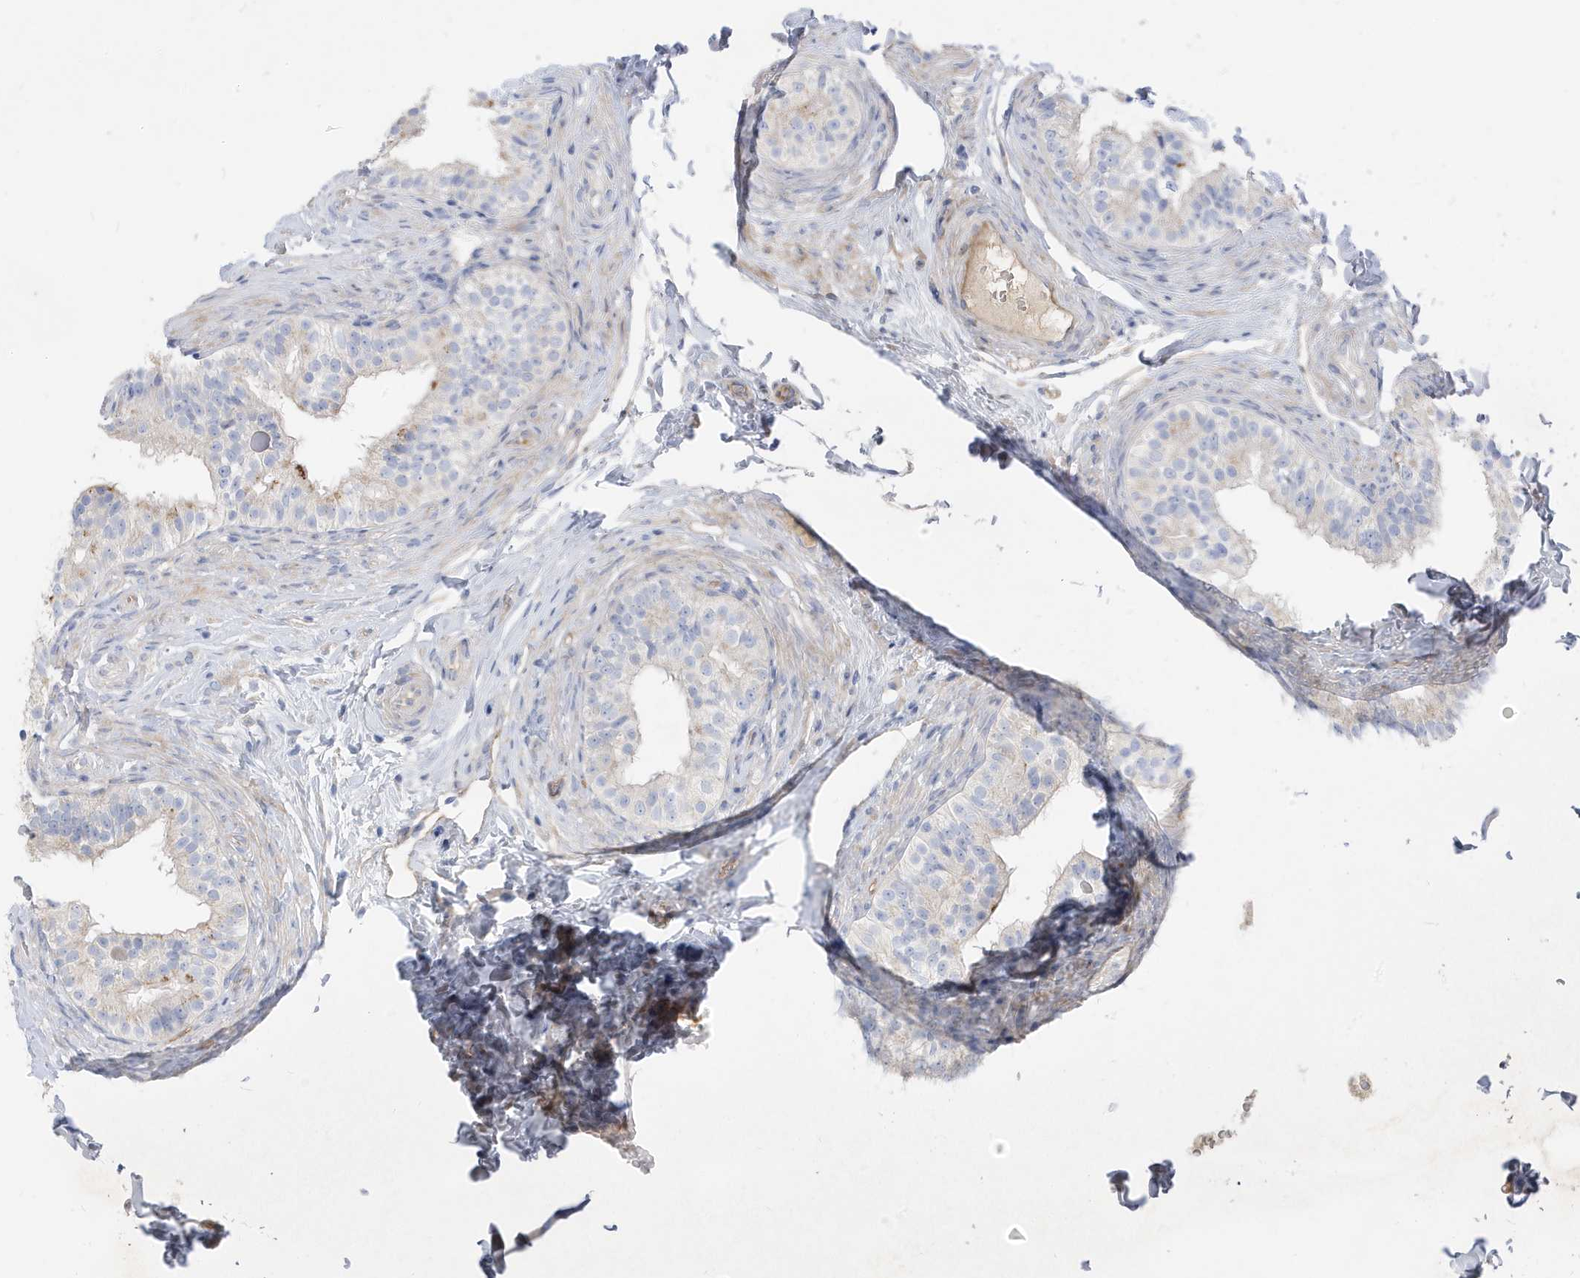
{"staining": {"intensity": "moderate", "quantity": "<25%", "location": "cytoplasmic/membranous"}, "tissue": "epididymis", "cell_type": "Glandular cells", "image_type": "normal", "snomed": [{"axis": "morphology", "description": "Normal tissue, NOS"}, {"axis": "topography", "description": "Epididymis"}], "caption": "Human epididymis stained with a brown dye demonstrates moderate cytoplasmic/membranous positive expression in about <25% of glandular cells.", "gene": "ATP13A5", "patient": {"sex": "male", "age": 49}}